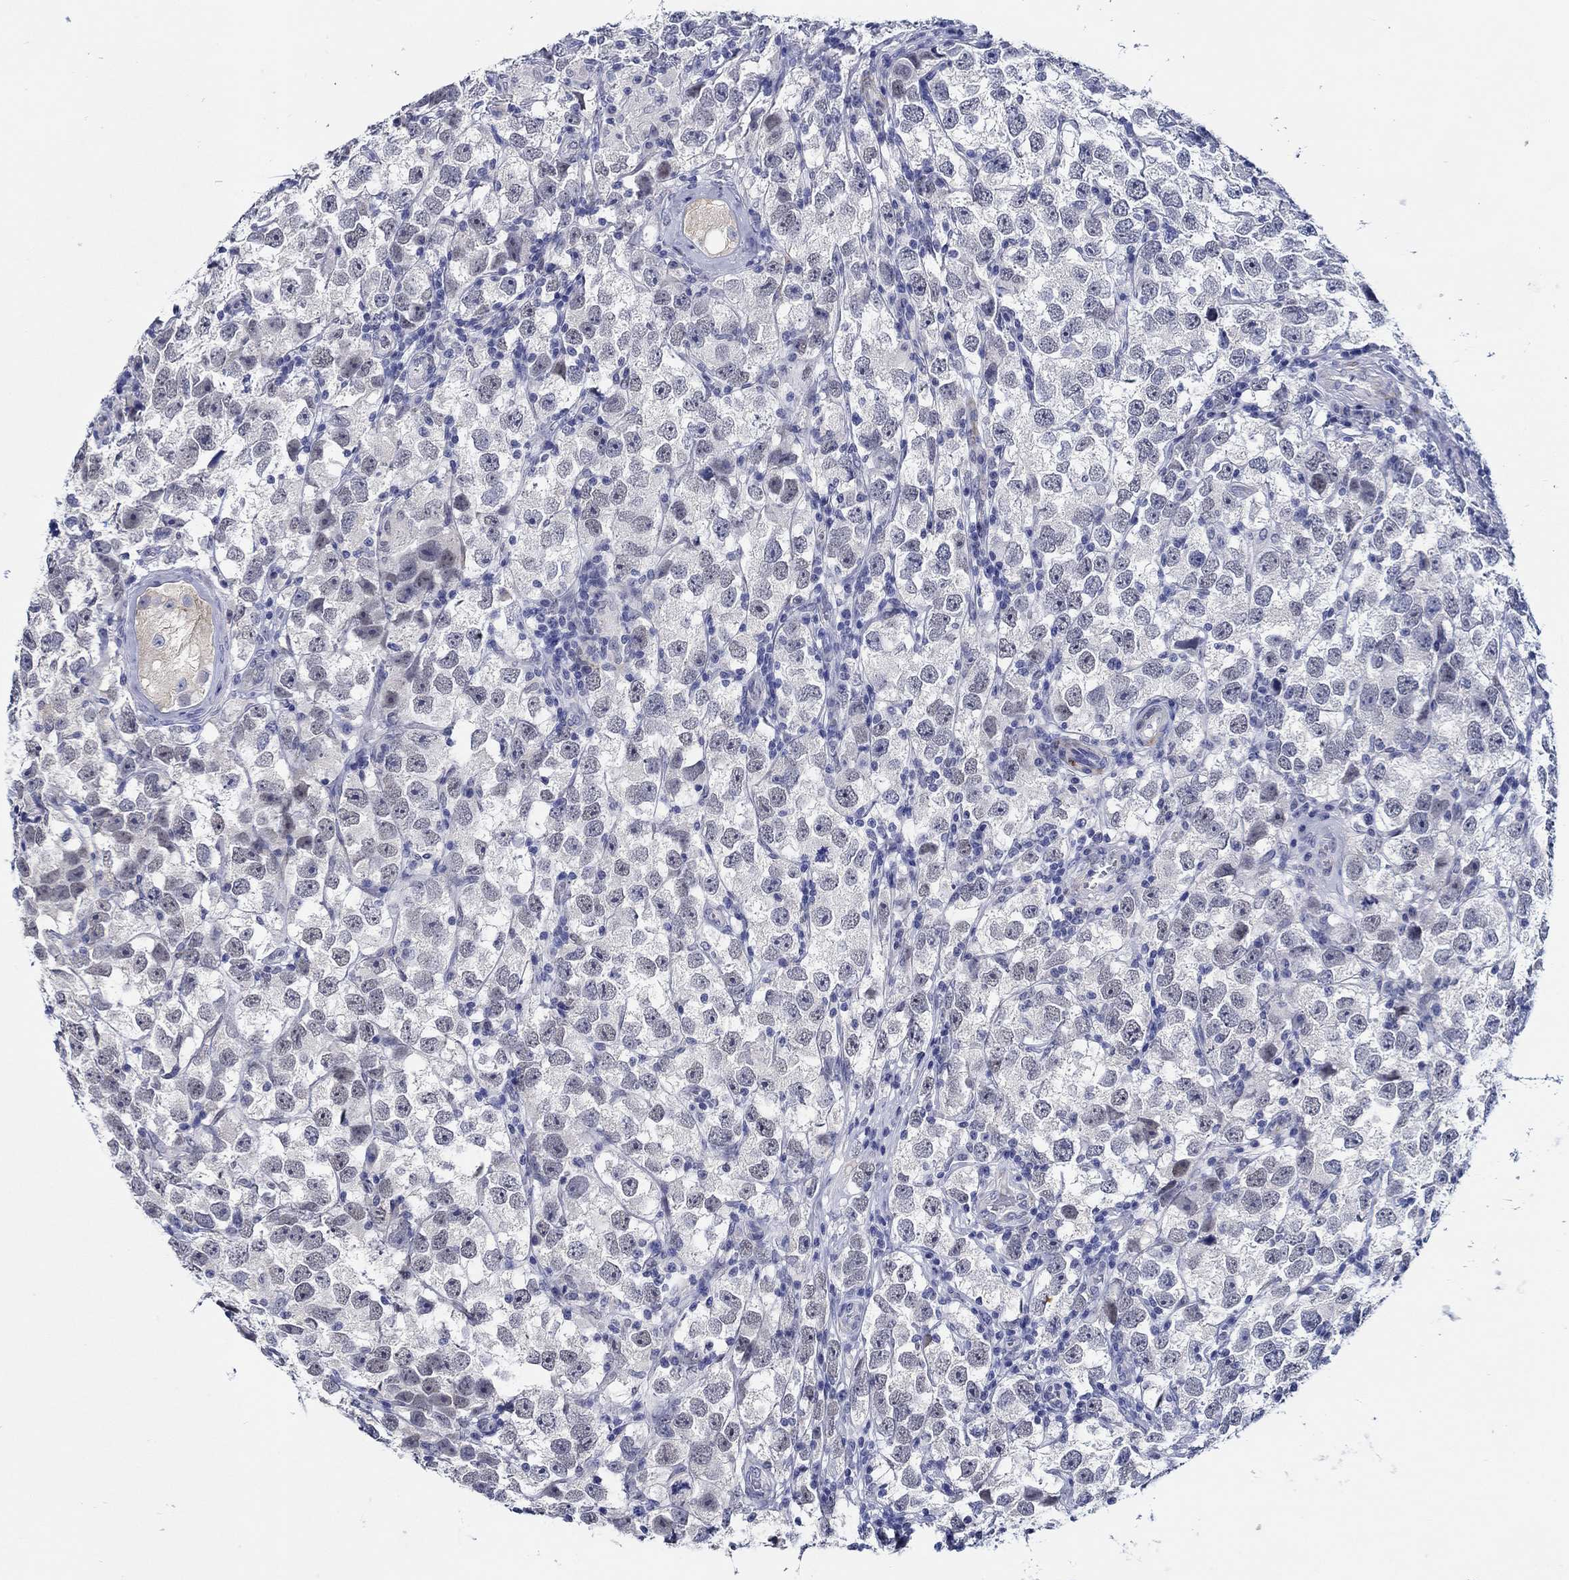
{"staining": {"intensity": "negative", "quantity": "none", "location": "none"}, "tissue": "testis cancer", "cell_type": "Tumor cells", "image_type": "cancer", "snomed": [{"axis": "morphology", "description": "Seminoma, NOS"}, {"axis": "topography", "description": "Testis"}], "caption": "The image exhibits no staining of tumor cells in seminoma (testis). (Stains: DAB immunohistochemistry with hematoxylin counter stain, Microscopy: brightfield microscopy at high magnification).", "gene": "MC2R", "patient": {"sex": "male", "age": 26}}